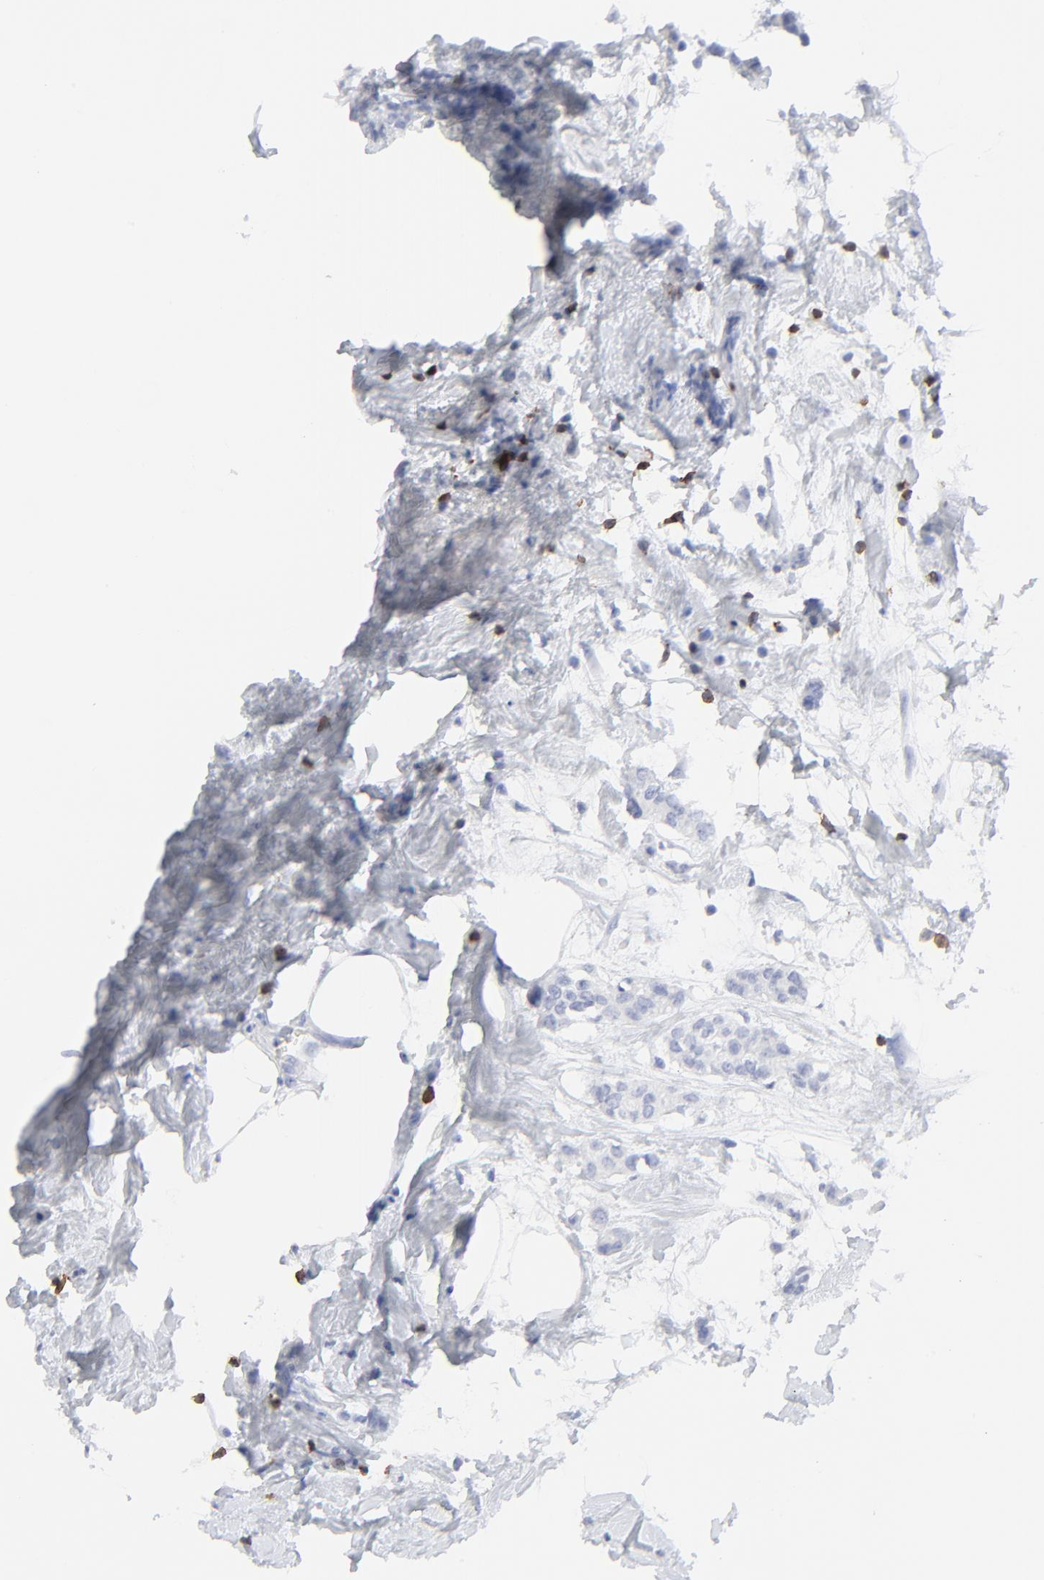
{"staining": {"intensity": "negative", "quantity": "none", "location": "none"}, "tissue": "breast cancer", "cell_type": "Tumor cells", "image_type": "cancer", "snomed": [{"axis": "morphology", "description": "Duct carcinoma"}, {"axis": "topography", "description": "Breast"}], "caption": "Tumor cells are negative for brown protein staining in breast cancer.", "gene": "LCK", "patient": {"sex": "female", "age": 84}}